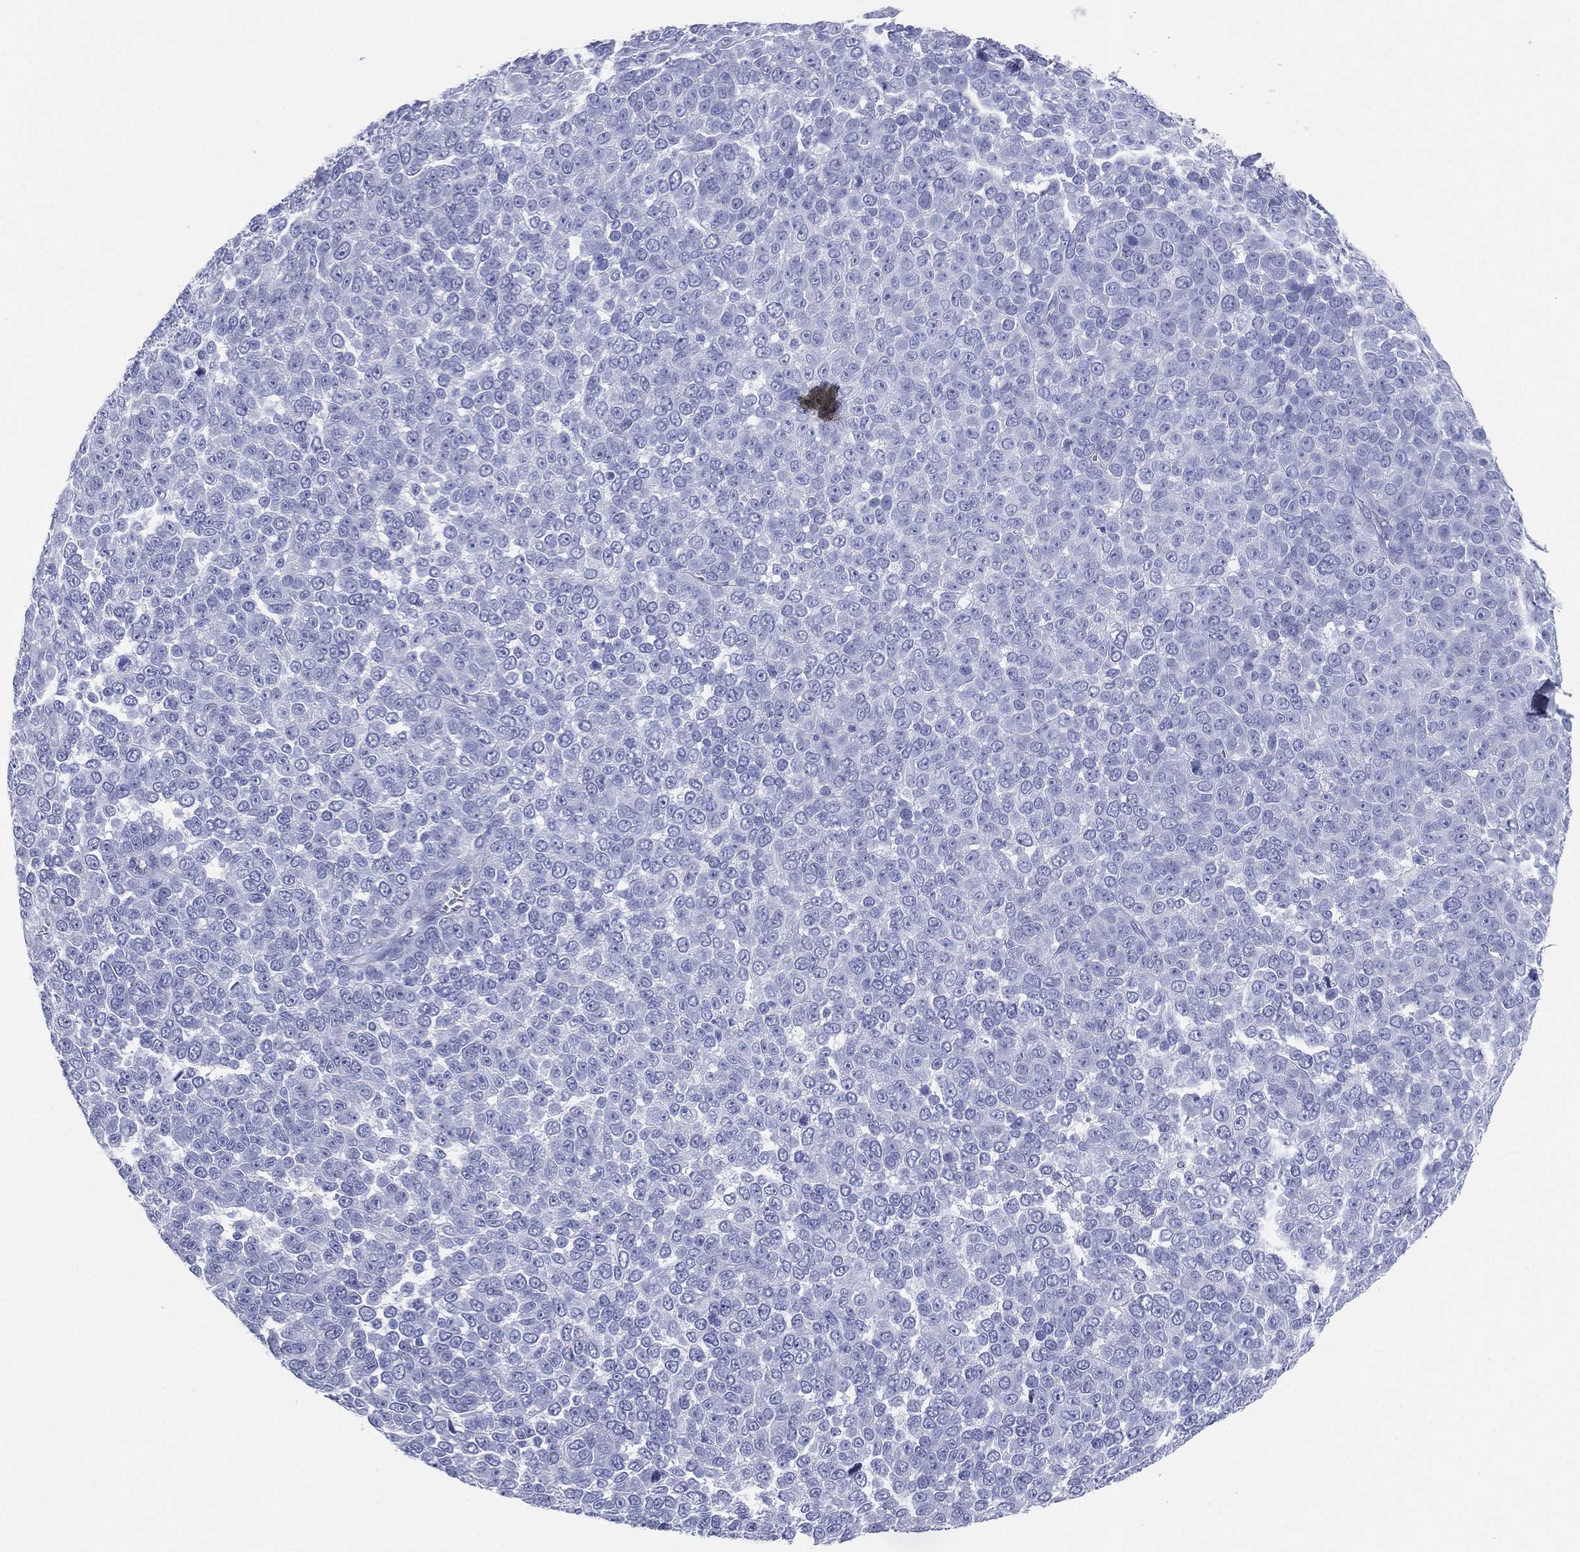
{"staining": {"intensity": "negative", "quantity": "none", "location": "none"}, "tissue": "melanoma", "cell_type": "Tumor cells", "image_type": "cancer", "snomed": [{"axis": "morphology", "description": "Malignant melanoma, NOS"}, {"axis": "topography", "description": "Skin"}], "caption": "Human melanoma stained for a protein using immunohistochemistry exhibits no expression in tumor cells.", "gene": "CD79A", "patient": {"sex": "female", "age": 95}}